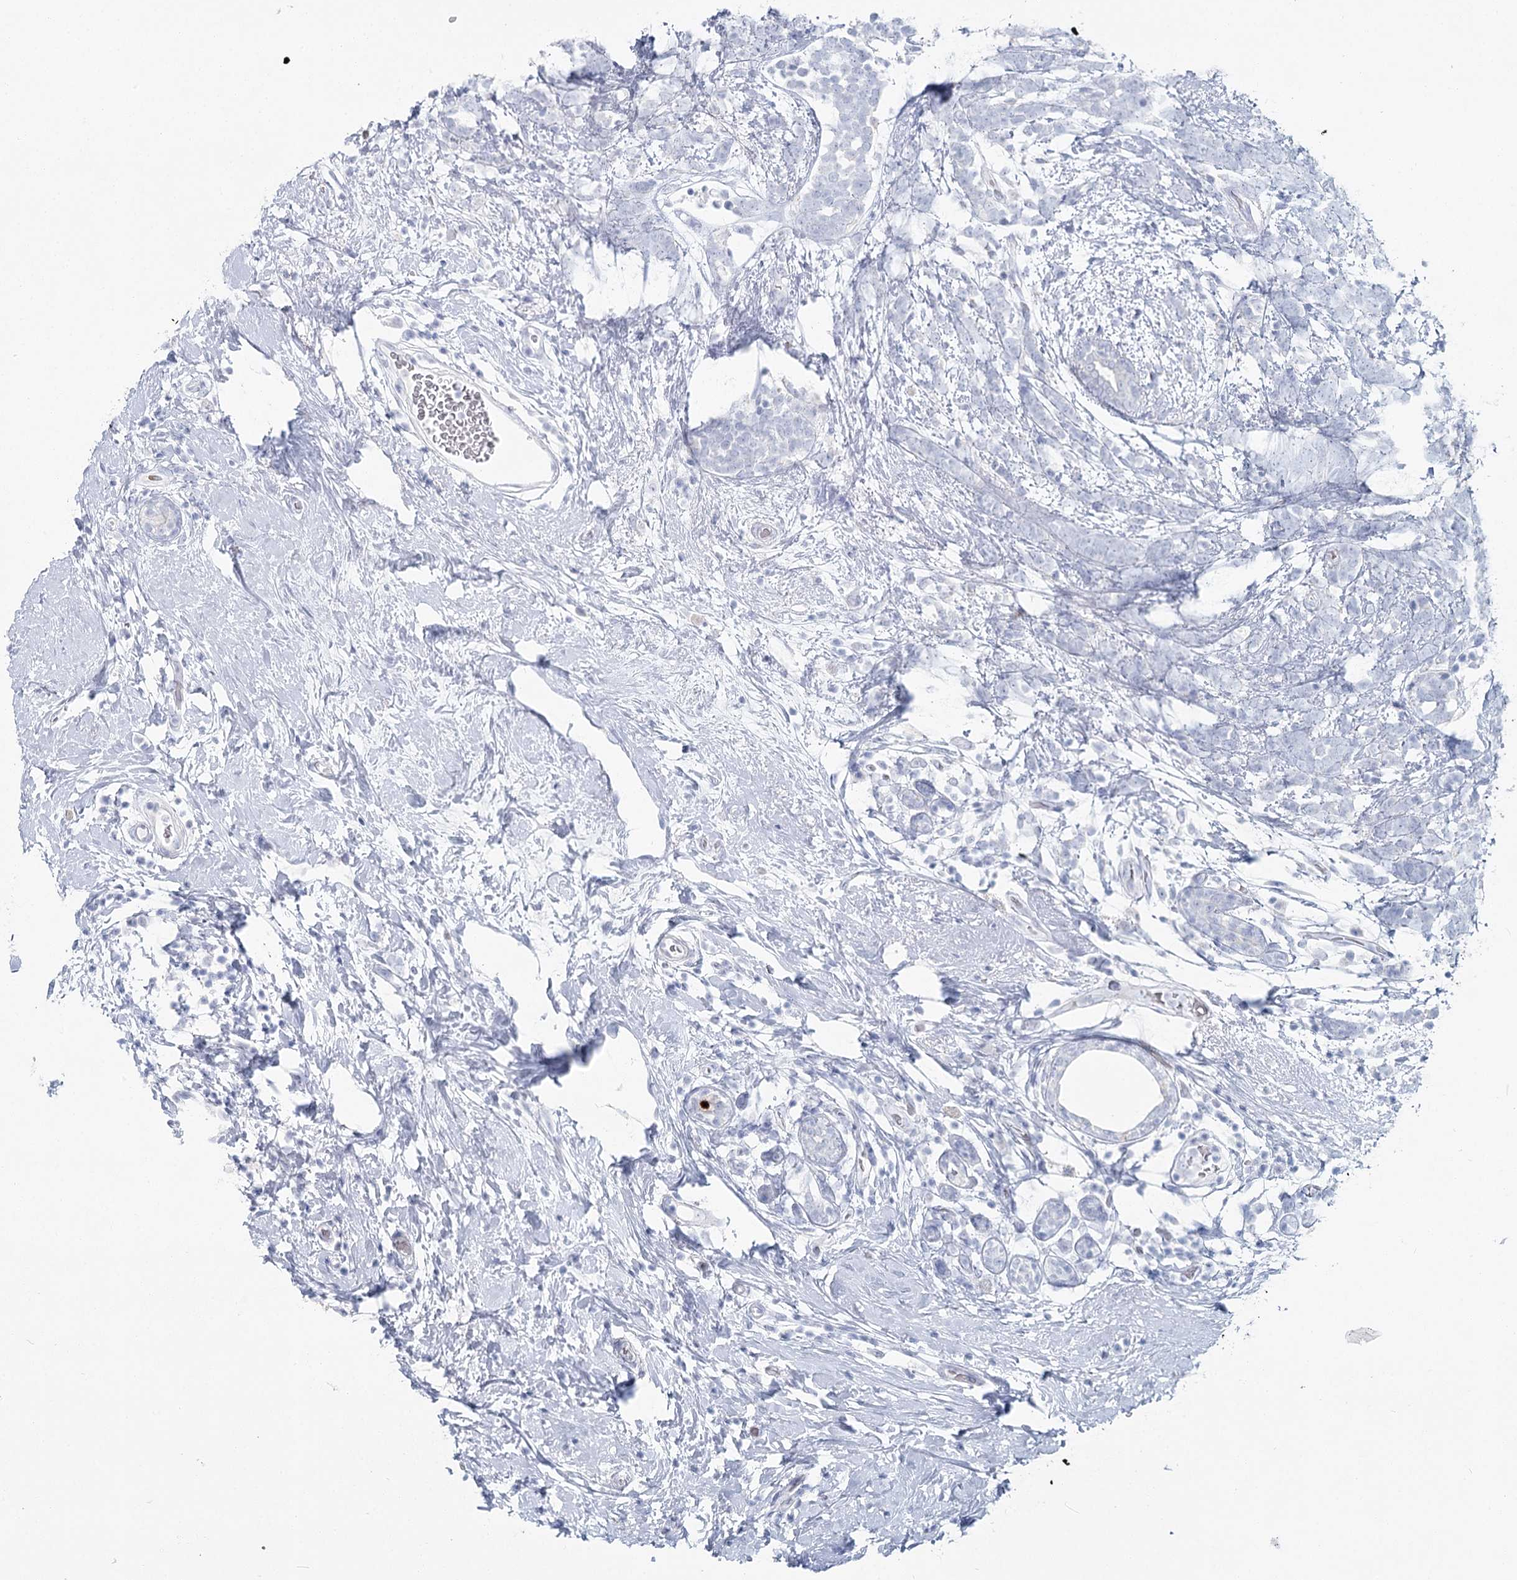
{"staining": {"intensity": "negative", "quantity": "none", "location": "none"}, "tissue": "breast cancer", "cell_type": "Tumor cells", "image_type": "cancer", "snomed": [{"axis": "morphology", "description": "Lobular carcinoma"}, {"axis": "topography", "description": "Breast"}], "caption": "Breast cancer (lobular carcinoma) was stained to show a protein in brown. There is no significant positivity in tumor cells. (DAB (3,3'-diaminobenzidine) immunohistochemistry (IHC) visualized using brightfield microscopy, high magnification).", "gene": "IFIT5", "patient": {"sex": "female", "age": 58}}